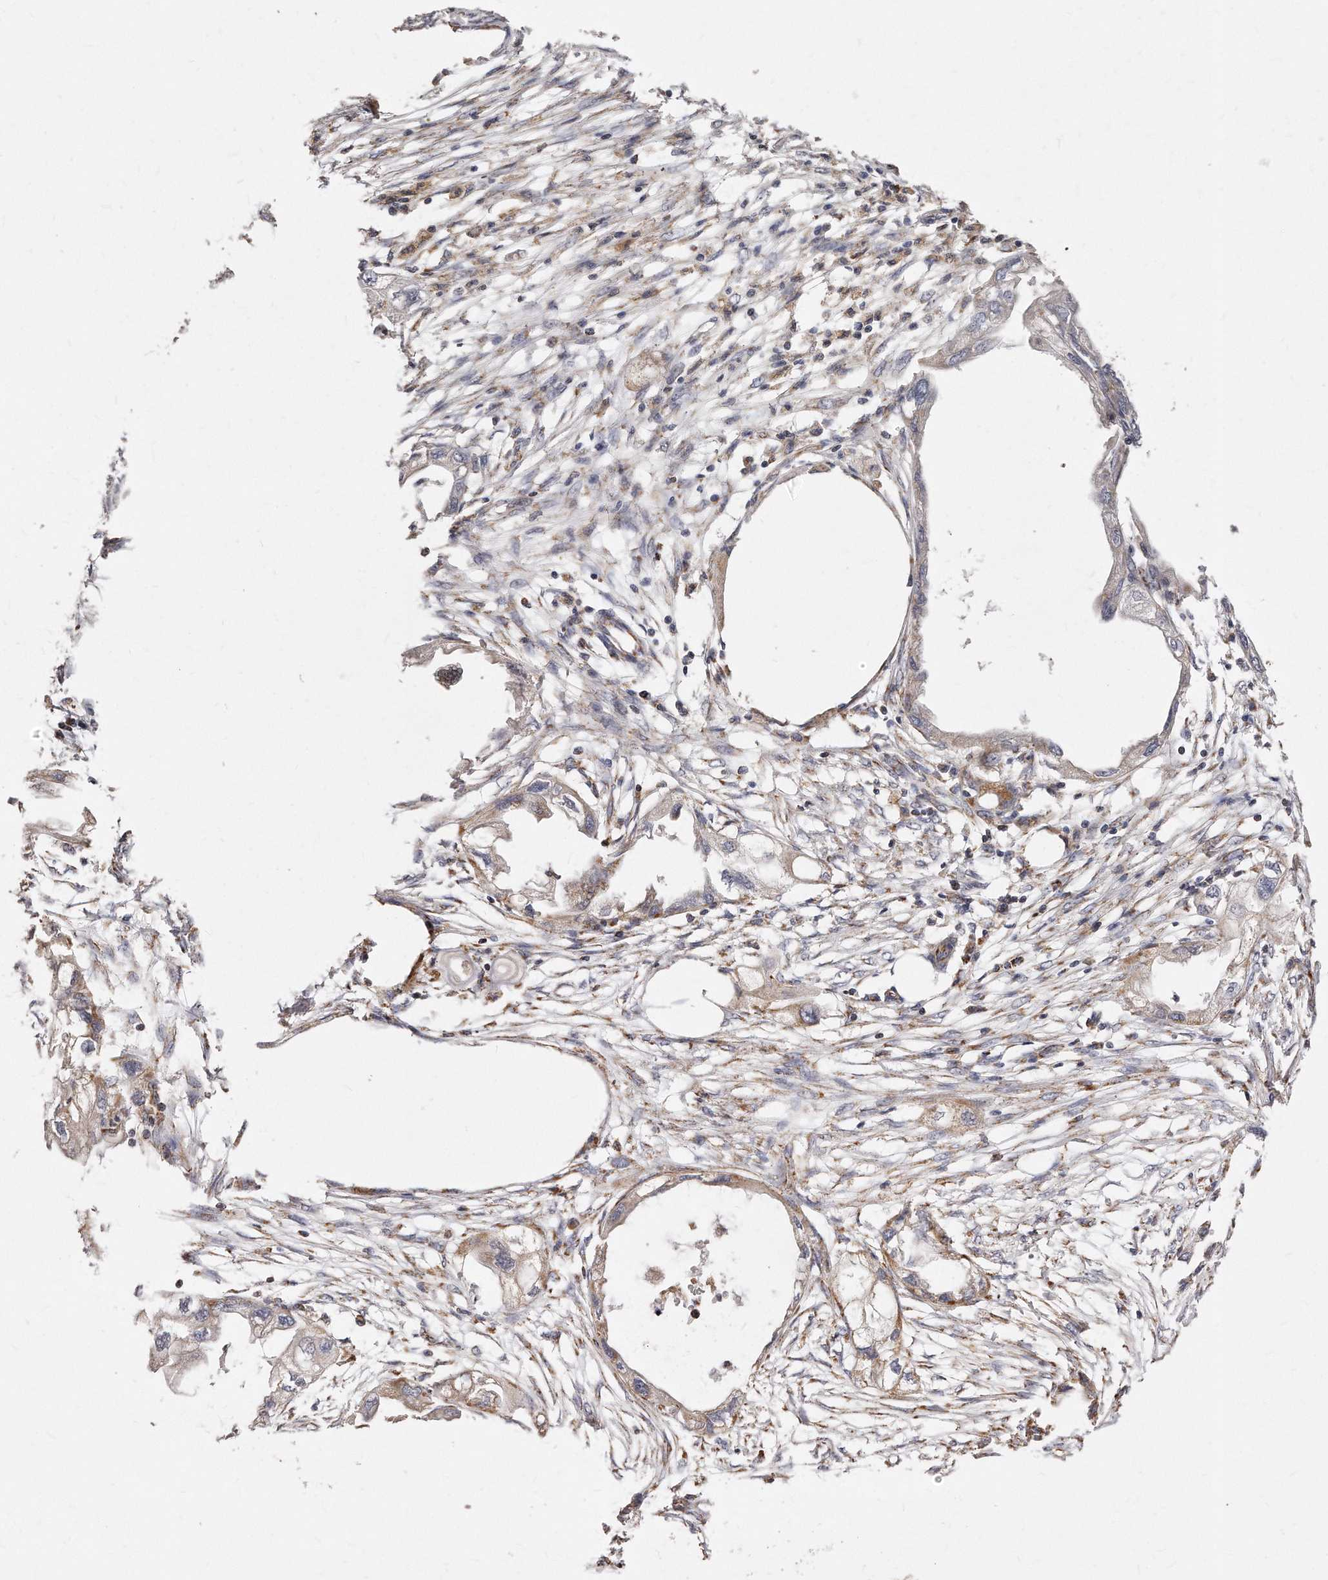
{"staining": {"intensity": "moderate", "quantity": "25%-75%", "location": "cytoplasmic/membranous"}, "tissue": "endometrial cancer", "cell_type": "Tumor cells", "image_type": "cancer", "snomed": [{"axis": "morphology", "description": "Adenocarcinoma, NOS"}, {"axis": "morphology", "description": "Adenocarcinoma, metastatic, NOS"}, {"axis": "topography", "description": "Adipose tissue"}, {"axis": "topography", "description": "Endometrium"}], "caption": "Tumor cells reveal medium levels of moderate cytoplasmic/membranous positivity in about 25%-75% of cells in metastatic adenocarcinoma (endometrial).", "gene": "RTKN", "patient": {"sex": "female", "age": 67}}